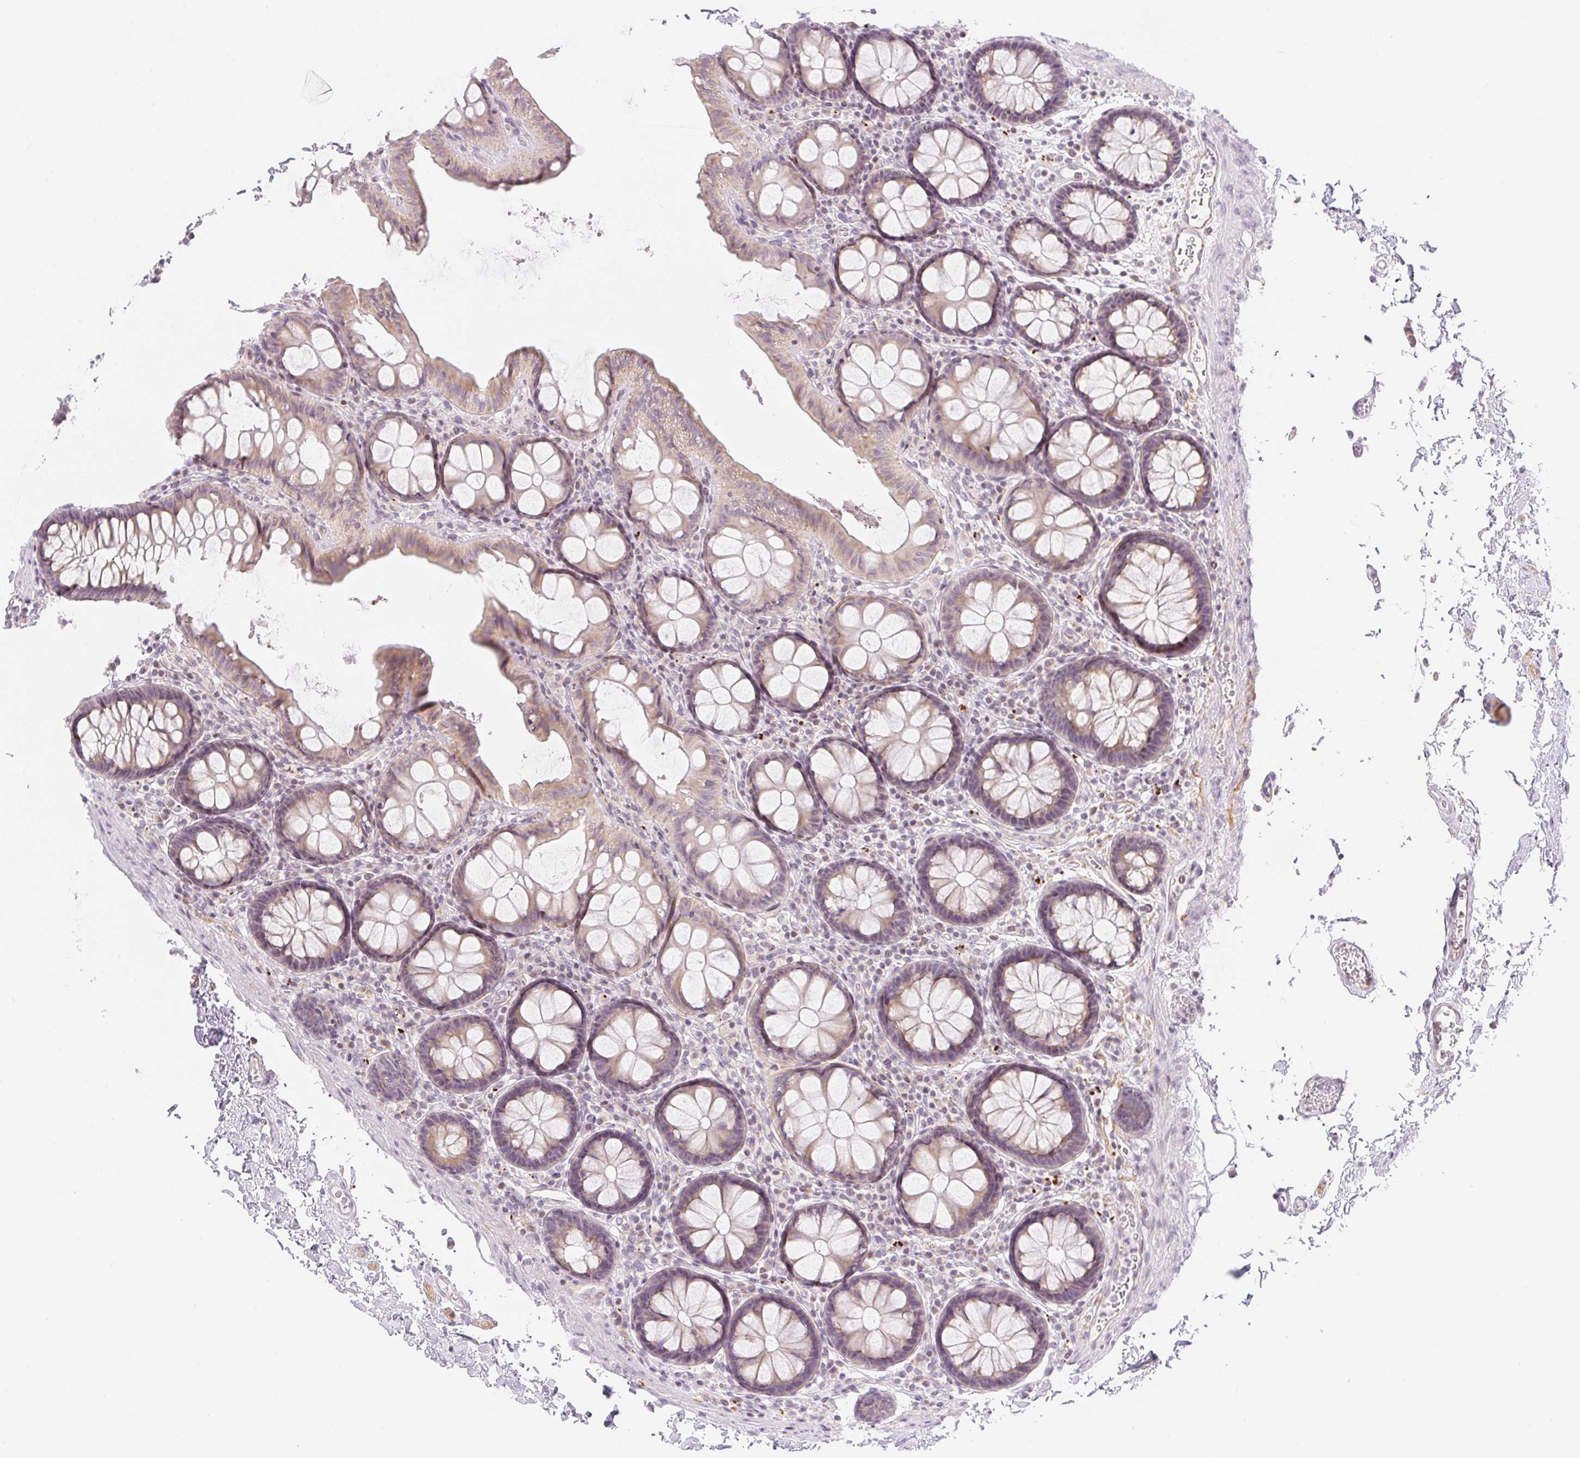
{"staining": {"intensity": "weak", "quantity": ">75%", "location": "cytoplasmic/membranous"}, "tissue": "colon", "cell_type": "Endothelial cells", "image_type": "normal", "snomed": [{"axis": "morphology", "description": "Normal tissue, NOS"}, {"axis": "topography", "description": "Colon"}, {"axis": "topography", "description": "Peripheral nerve tissue"}], "caption": "The histopathology image shows immunohistochemical staining of normal colon. There is weak cytoplasmic/membranous staining is appreciated in about >75% of endothelial cells. (Stains: DAB (3,3'-diaminobenzidine) in brown, nuclei in blue, Microscopy: brightfield microscopy at high magnification).", "gene": "CASKIN1", "patient": {"sex": "male", "age": 84}}